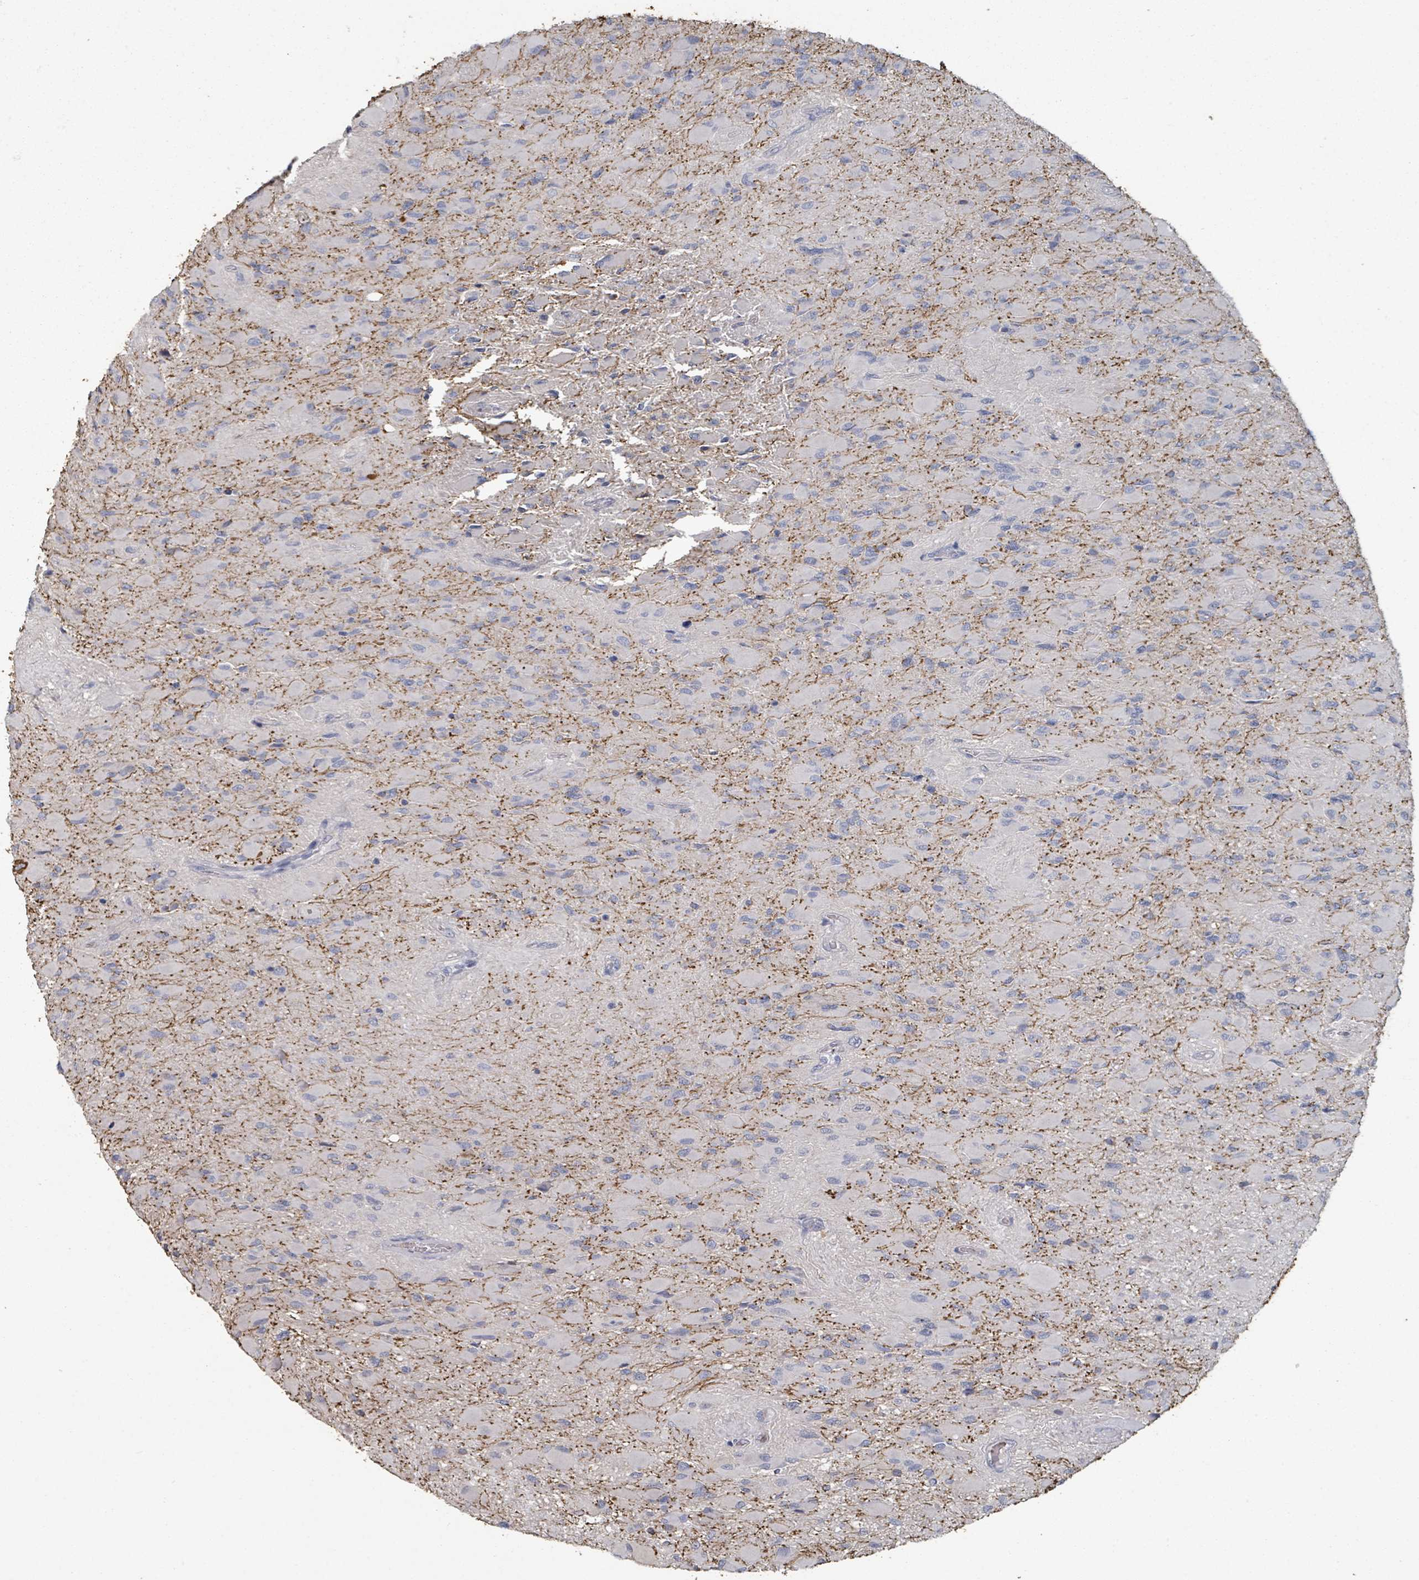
{"staining": {"intensity": "negative", "quantity": "none", "location": "none"}, "tissue": "glioma", "cell_type": "Tumor cells", "image_type": "cancer", "snomed": [{"axis": "morphology", "description": "Glioma, malignant, High grade"}, {"axis": "topography", "description": "Cerebral cortex"}], "caption": "An IHC micrograph of glioma is shown. There is no staining in tumor cells of glioma.", "gene": "PLAUR", "patient": {"sex": "female", "age": 36}}